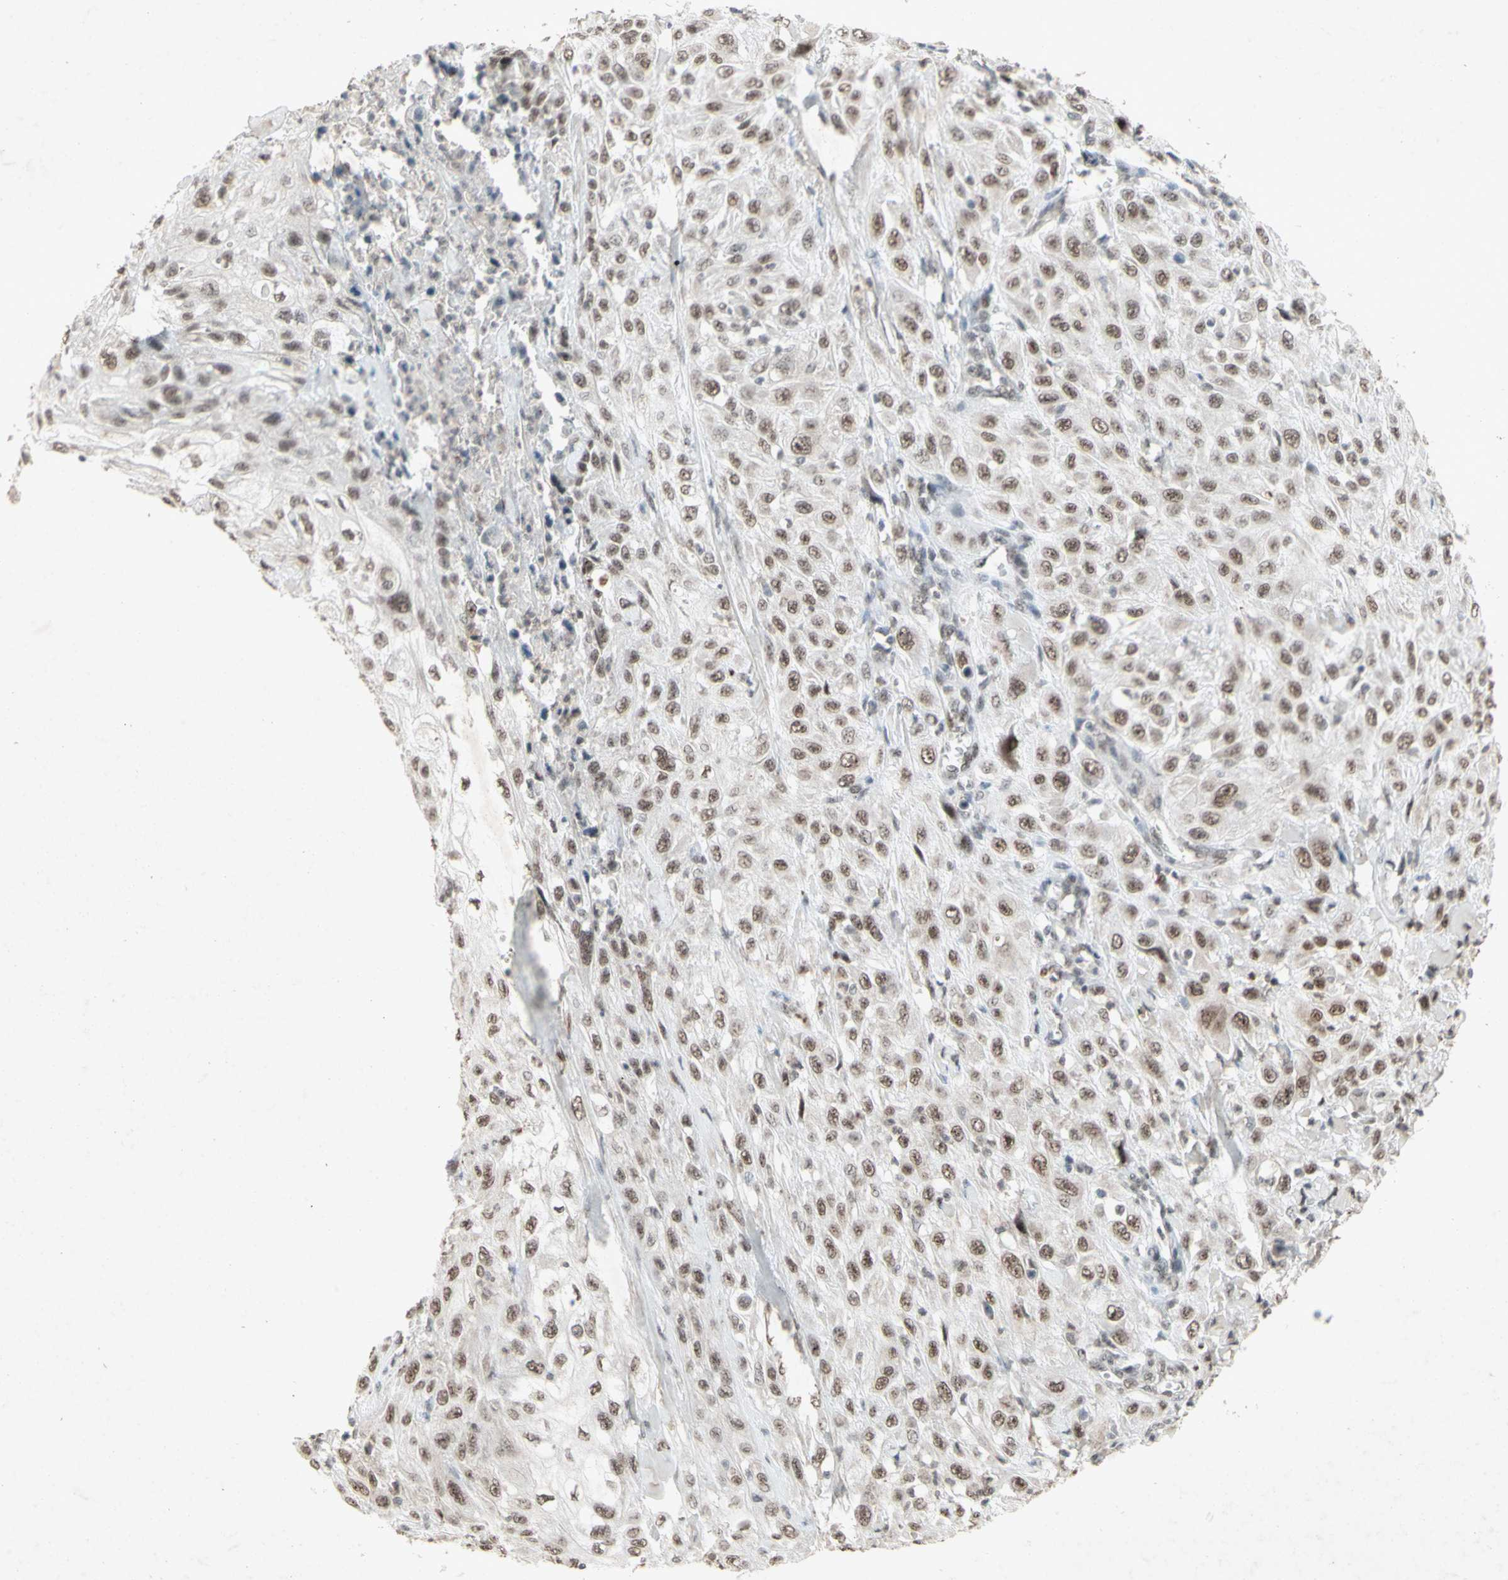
{"staining": {"intensity": "strong", "quantity": ">75%", "location": "nuclear"}, "tissue": "skin cancer", "cell_type": "Tumor cells", "image_type": "cancer", "snomed": [{"axis": "morphology", "description": "Squamous cell carcinoma, NOS"}, {"axis": "morphology", "description": "Squamous cell carcinoma, metastatic, NOS"}, {"axis": "topography", "description": "Skin"}, {"axis": "topography", "description": "Lymph node"}], "caption": "The histopathology image displays a brown stain indicating the presence of a protein in the nuclear of tumor cells in skin cancer.", "gene": "CENPB", "patient": {"sex": "male", "age": 75}}